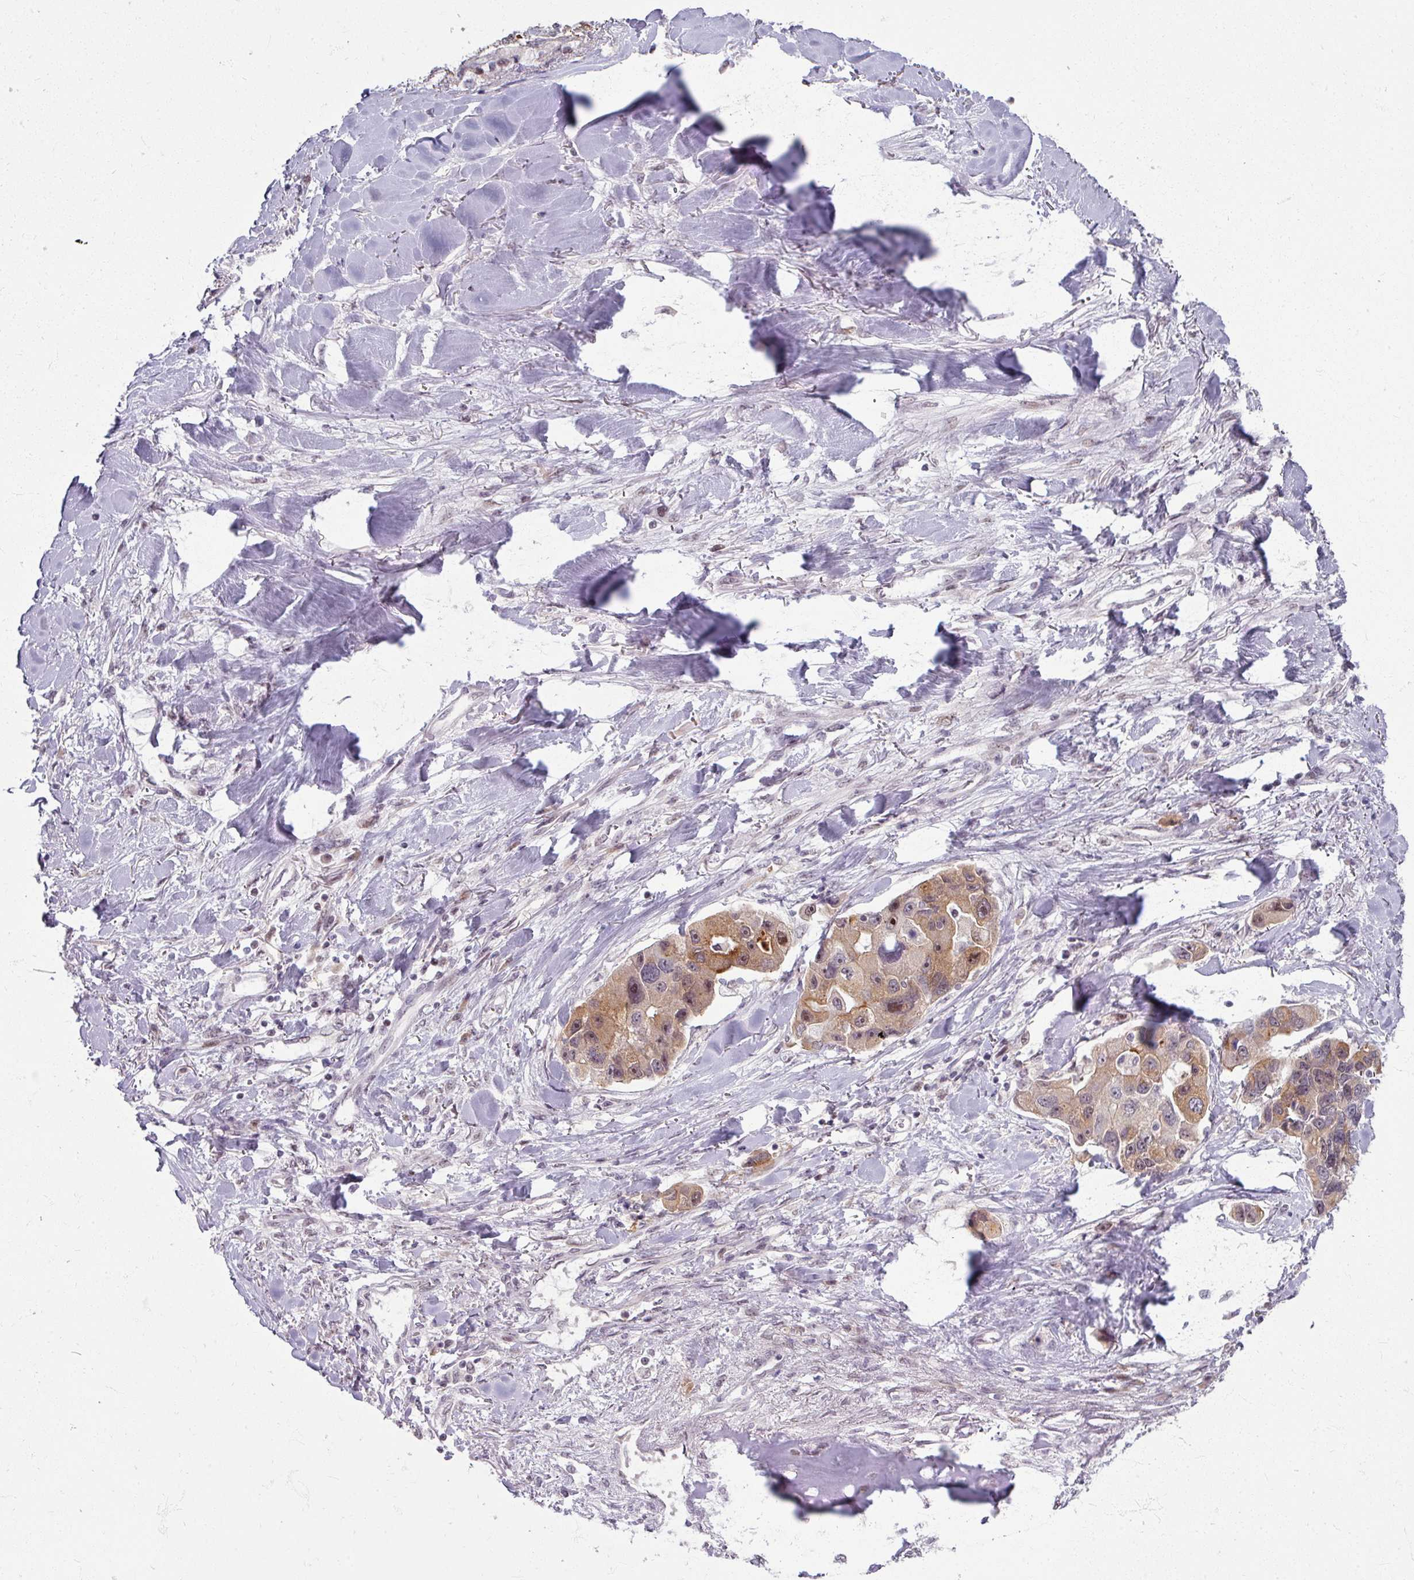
{"staining": {"intensity": "weak", "quantity": ">75%", "location": "cytoplasmic/membranous,nuclear"}, "tissue": "lung cancer", "cell_type": "Tumor cells", "image_type": "cancer", "snomed": [{"axis": "morphology", "description": "Adenocarcinoma, NOS"}, {"axis": "topography", "description": "Lung"}], "caption": "High-magnification brightfield microscopy of lung adenocarcinoma stained with DAB (brown) and counterstained with hematoxylin (blue). tumor cells exhibit weak cytoplasmic/membranous and nuclear positivity is appreciated in approximately>75% of cells.", "gene": "KLC3", "patient": {"sex": "female", "age": 54}}